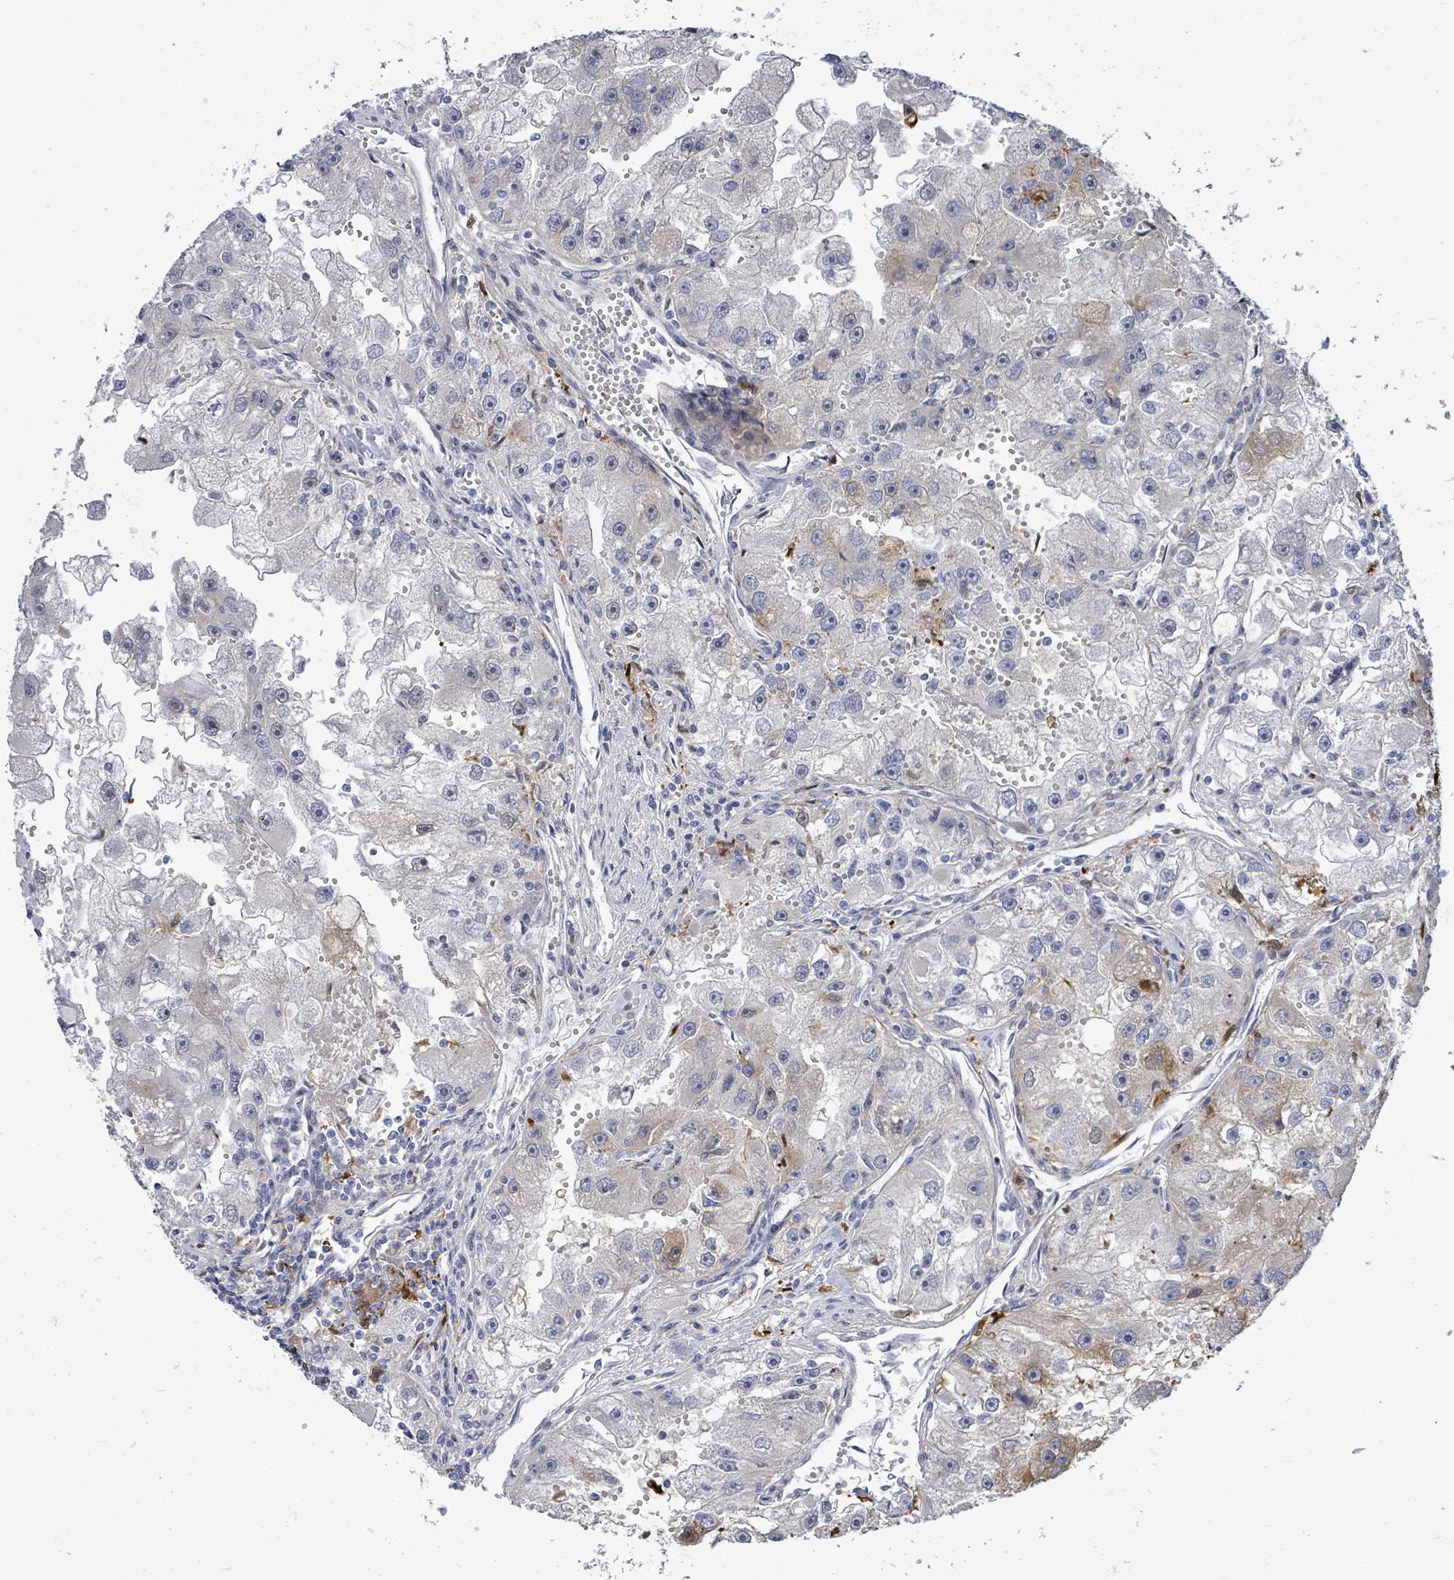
{"staining": {"intensity": "weak", "quantity": "<25%", "location": "cytoplasmic/membranous"}, "tissue": "renal cancer", "cell_type": "Tumor cells", "image_type": "cancer", "snomed": [{"axis": "morphology", "description": "Adenocarcinoma, NOS"}, {"axis": "topography", "description": "Kidney"}], "caption": "Renal cancer (adenocarcinoma) stained for a protein using immunohistochemistry (IHC) reveals no expression tumor cells.", "gene": "CT45A5", "patient": {"sex": "male", "age": 63}}